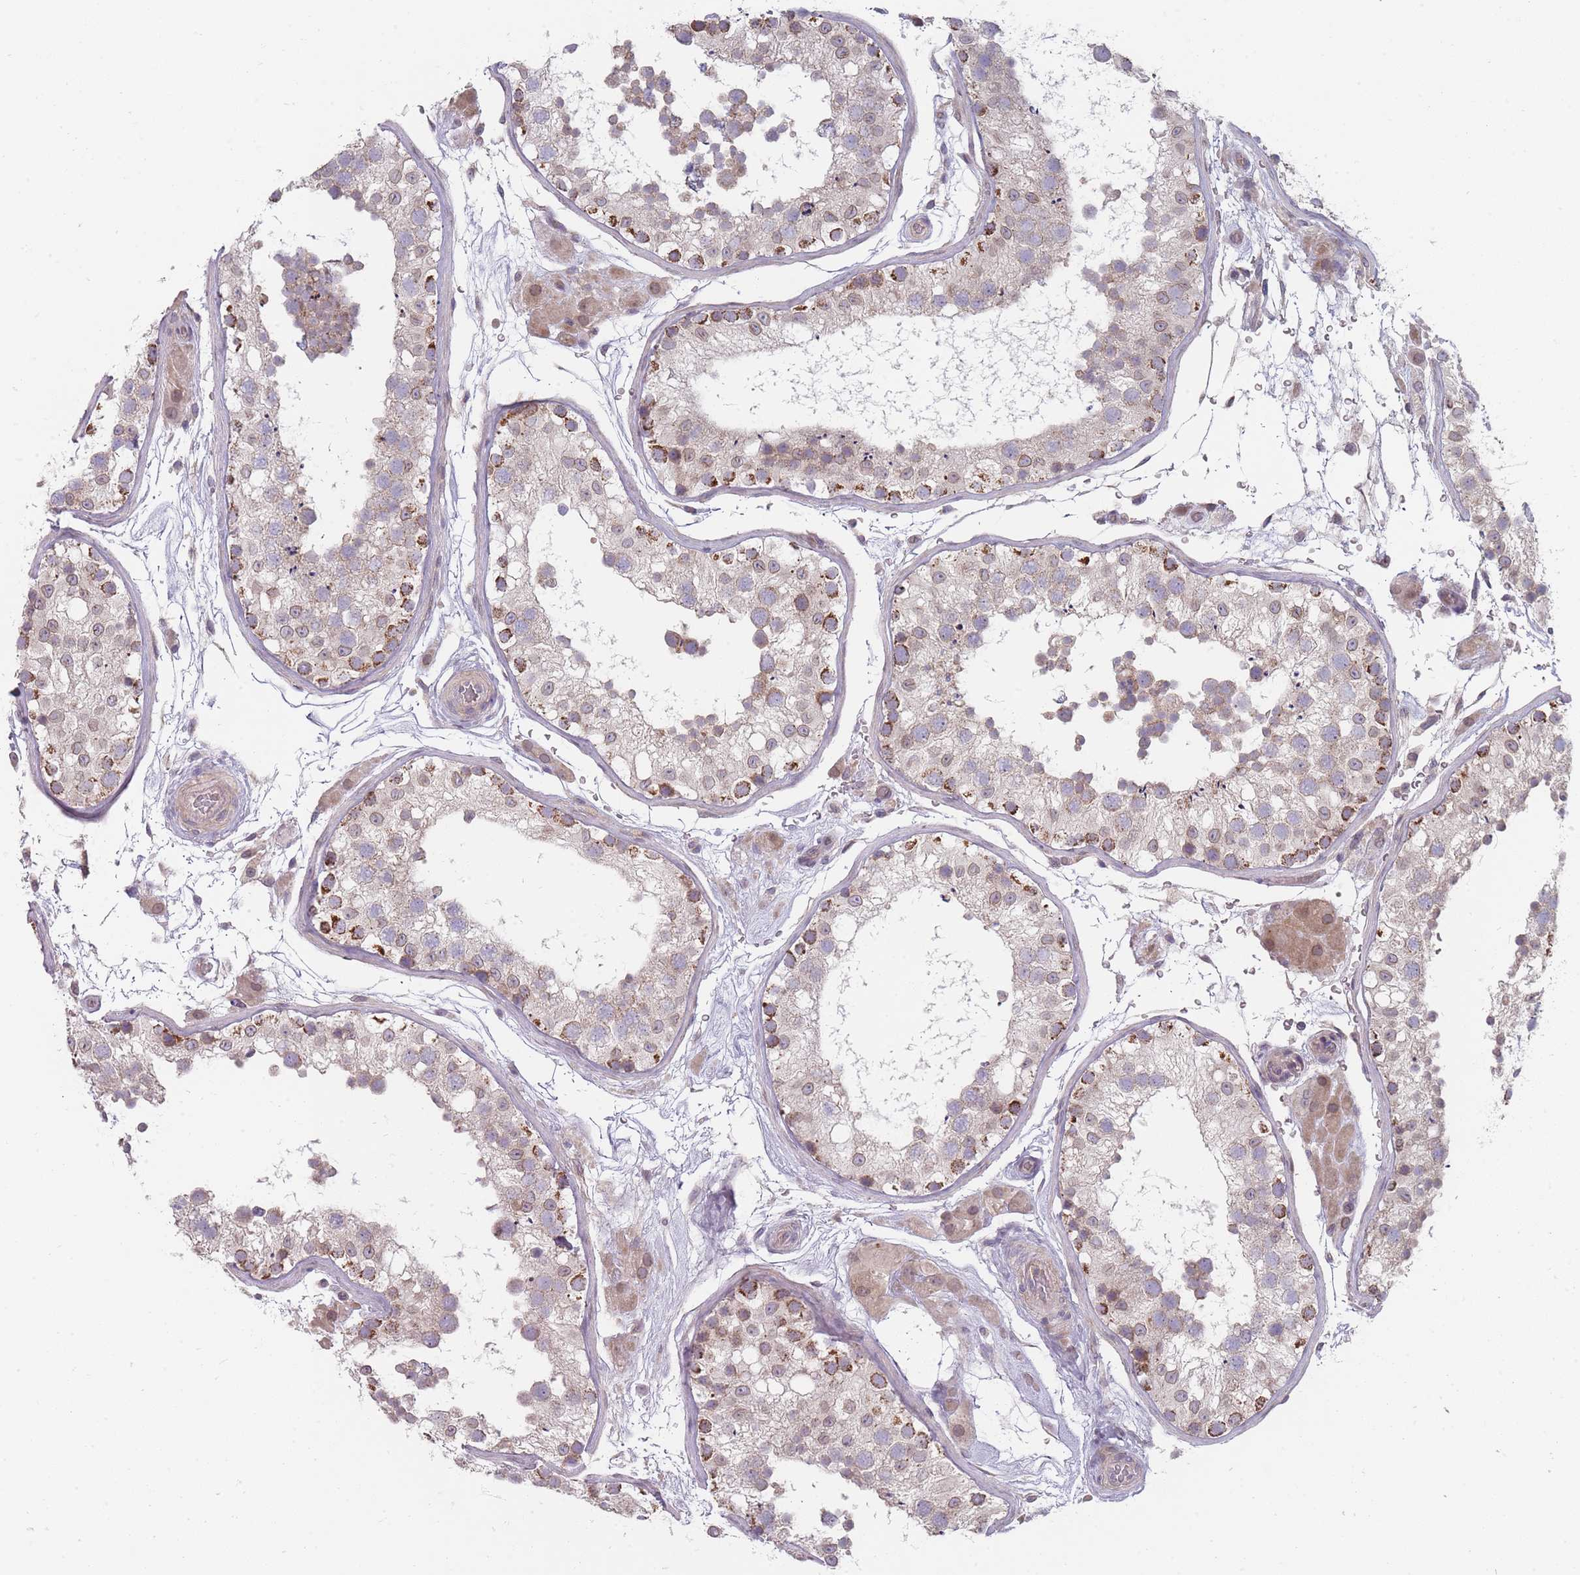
{"staining": {"intensity": "moderate", "quantity": "25%-75%", "location": "cytoplasmic/membranous"}, "tissue": "testis", "cell_type": "Cells in seminiferous ducts", "image_type": "normal", "snomed": [{"axis": "morphology", "description": "Normal tissue, NOS"}, {"axis": "topography", "description": "Testis"}], "caption": "Protein analysis of benign testis reveals moderate cytoplasmic/membranous expression in approximately 25%-75% of cells in seminiferous ducts. (Stains: DAB (3,3'-diaminobenzidine) in brown, nuclei in blue, Microscopy: brightfield microscopy at high magnification).", "gene": "PCDH12", "patient": {"sex": "male", "age": 26}}